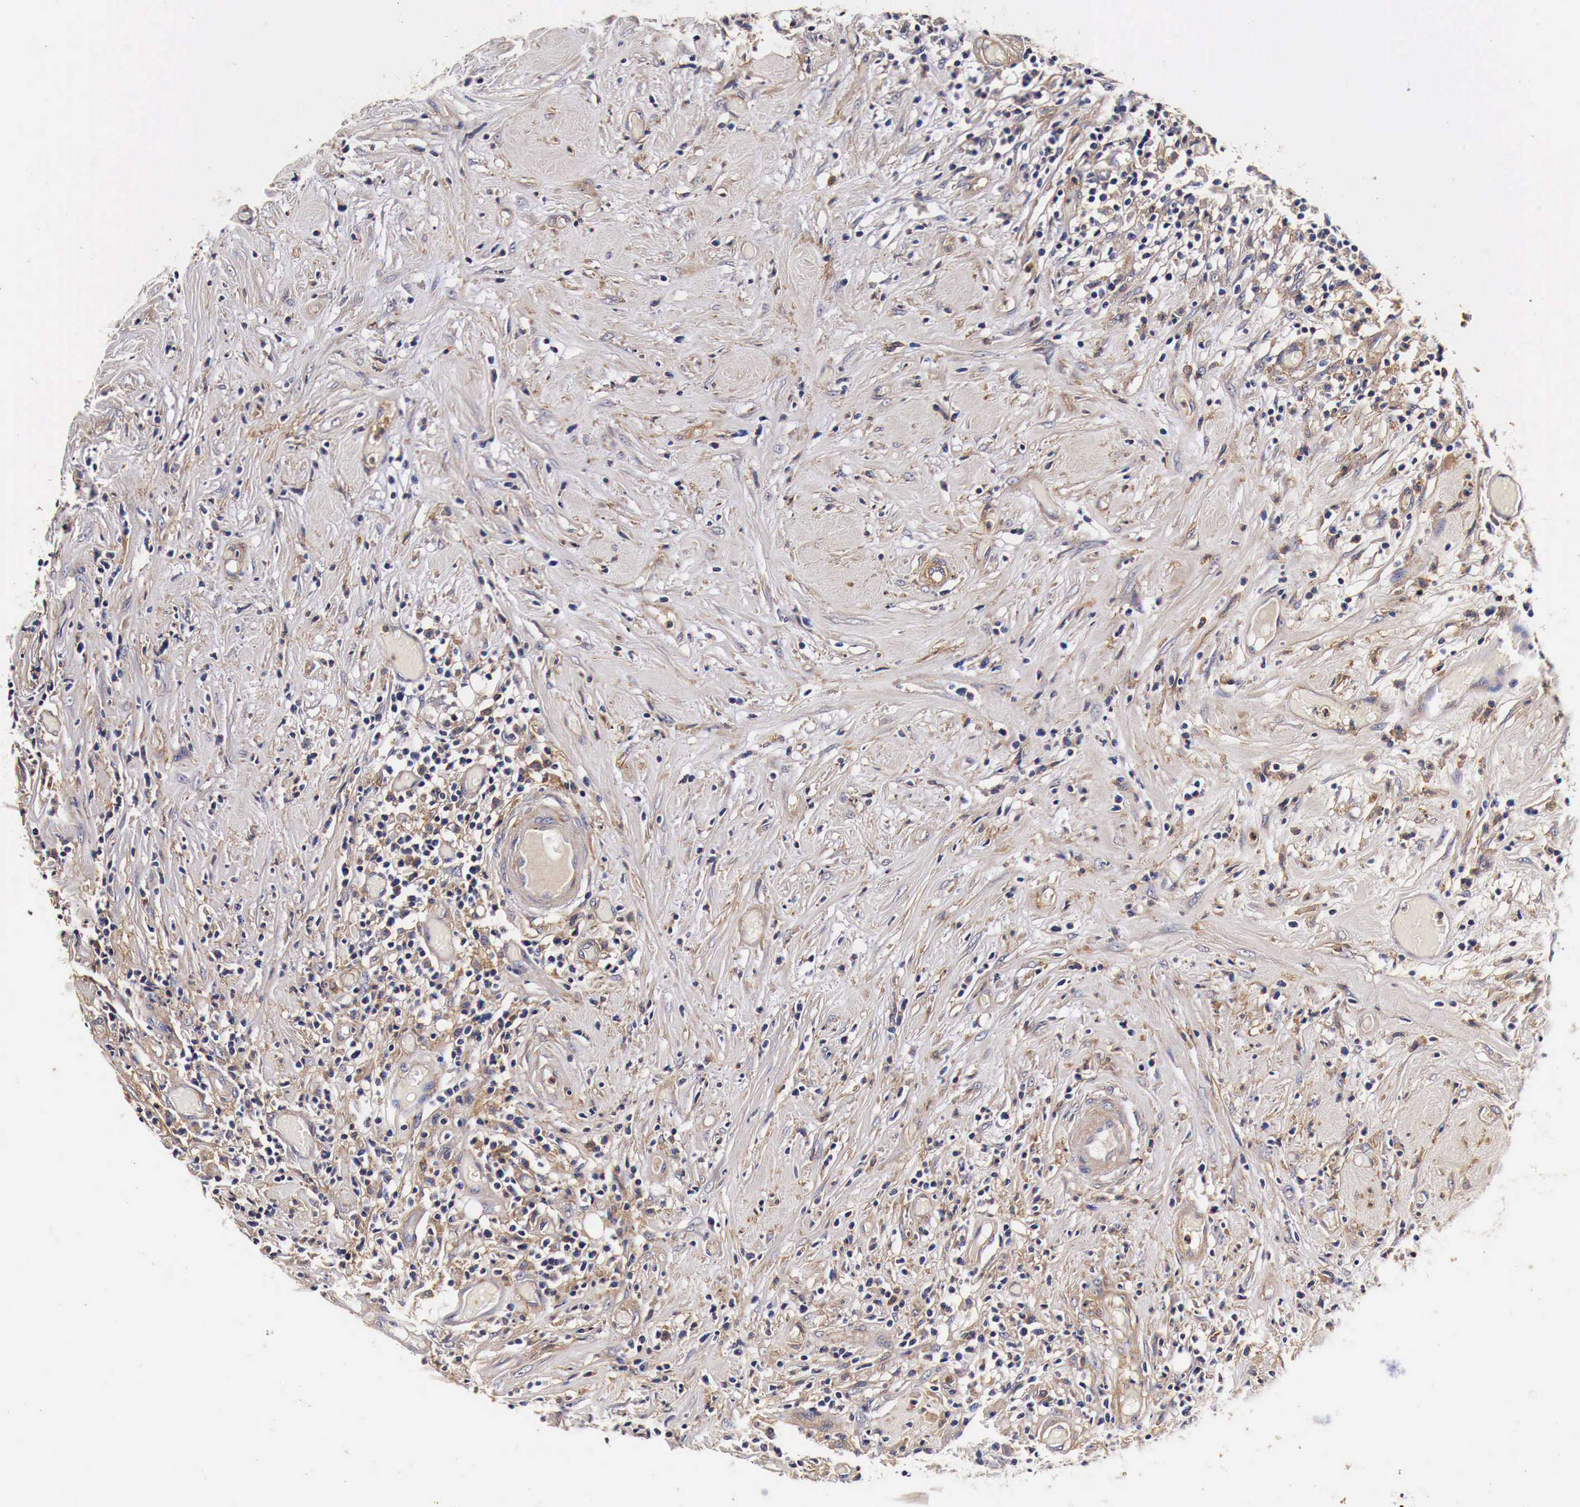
{"staining": {"intensity": "moderate", "quantity": "25%-75%", "location": "cytoplasmic/membranous"}, "tissue": "lymphoma", "cell_type": "Tumor cells", "image_type": "cancer", "snomed": [{"axis": "morphology", "description": "Malignant lymphoma, non-Hodgkin's type, High grade"}, {"axis": "topography", "description": "Colon"}], "caption": "This is an image of immunohistochemistry staining of lymphoma, which shows moderate positivity in the cytoplasmic/membranous of tumor cells.", "gene": "RP2", "patient": {"sex": "male", "age": 82}}